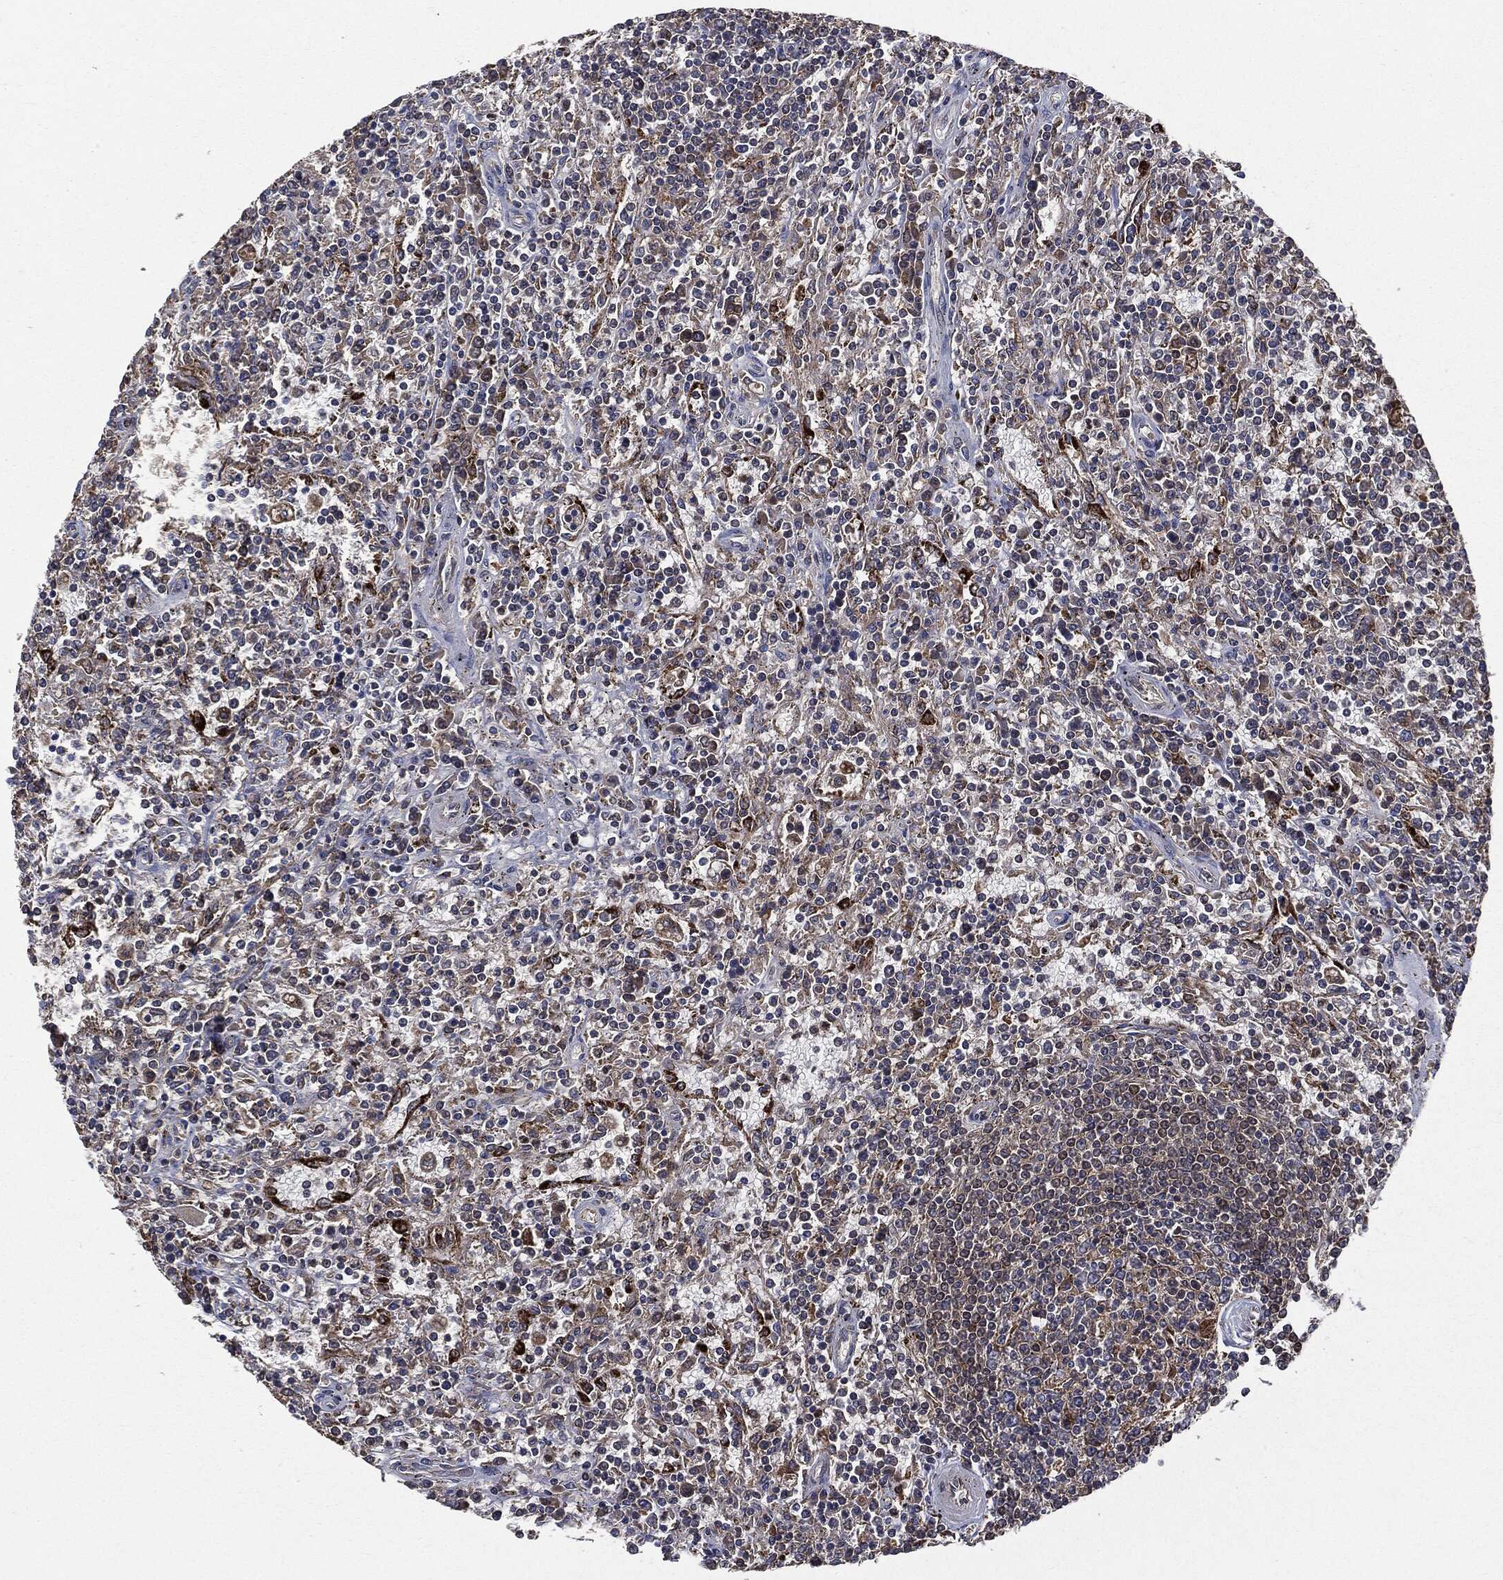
{"staining": {"intensity": "negative", "quantity": "none", "location": "none"}, "tissue": "lymphoma", "cell_type": "Tumor cells", "image_type": "cancer", "snomed": [{"axis": "morphology", "description": "Malignant lymphoma, non-Hodgkin's type, Low grade"}, {"axis": "topography", "description": "Spleen"}], "caption": "An immunohistochemistry histopathology image of lymphoma is shown. There is no staining in tumor cells of lymphoma.", "gene": "PLOD3", "patient": {"sex": "male", "age": 62}}